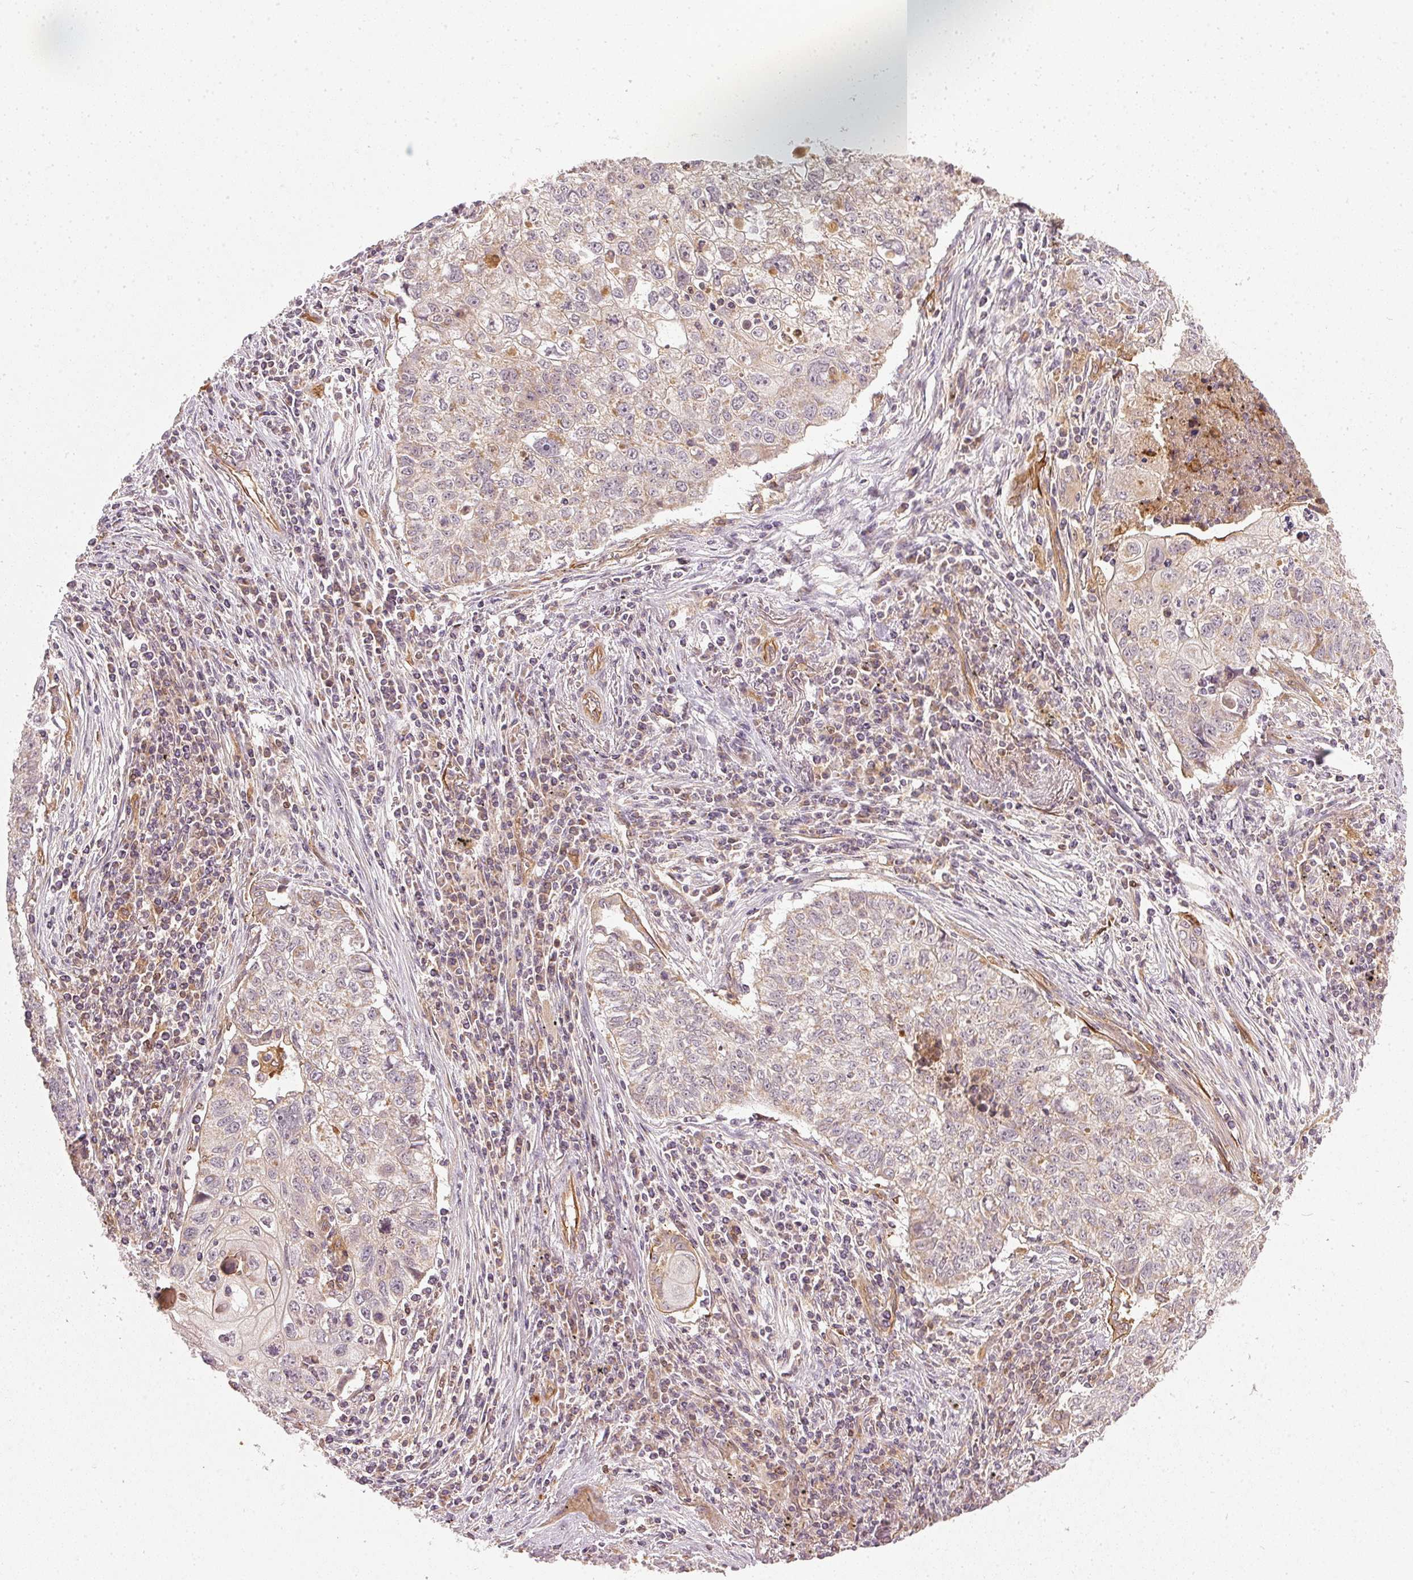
{"staining": {"intensity": "negative", "quantity": "none", "location": "none"}, "tissue": "lung cancer", "cell_type": "Tumor cells", "image_type": "cancer", "snomed": [{"axis": "morphology", "description": "Normal morphology"}, {"axis": "morphology", "description": "Aneuploidy"}, {"axis": "morphology", "description": "Squamous cell carcinoma, NOS"}, {"axis": "topography", "description": "Lymph node"}, {"axis": "topography", "description": "Lung"}], "caption": "This is a photomicrograph of immunohistochemistry staining of lung cancer (aneuploidy), which shows no positivity in tumor cells.", "gene": "NADK2", "patient": {"sex": "female", "age": 76}}